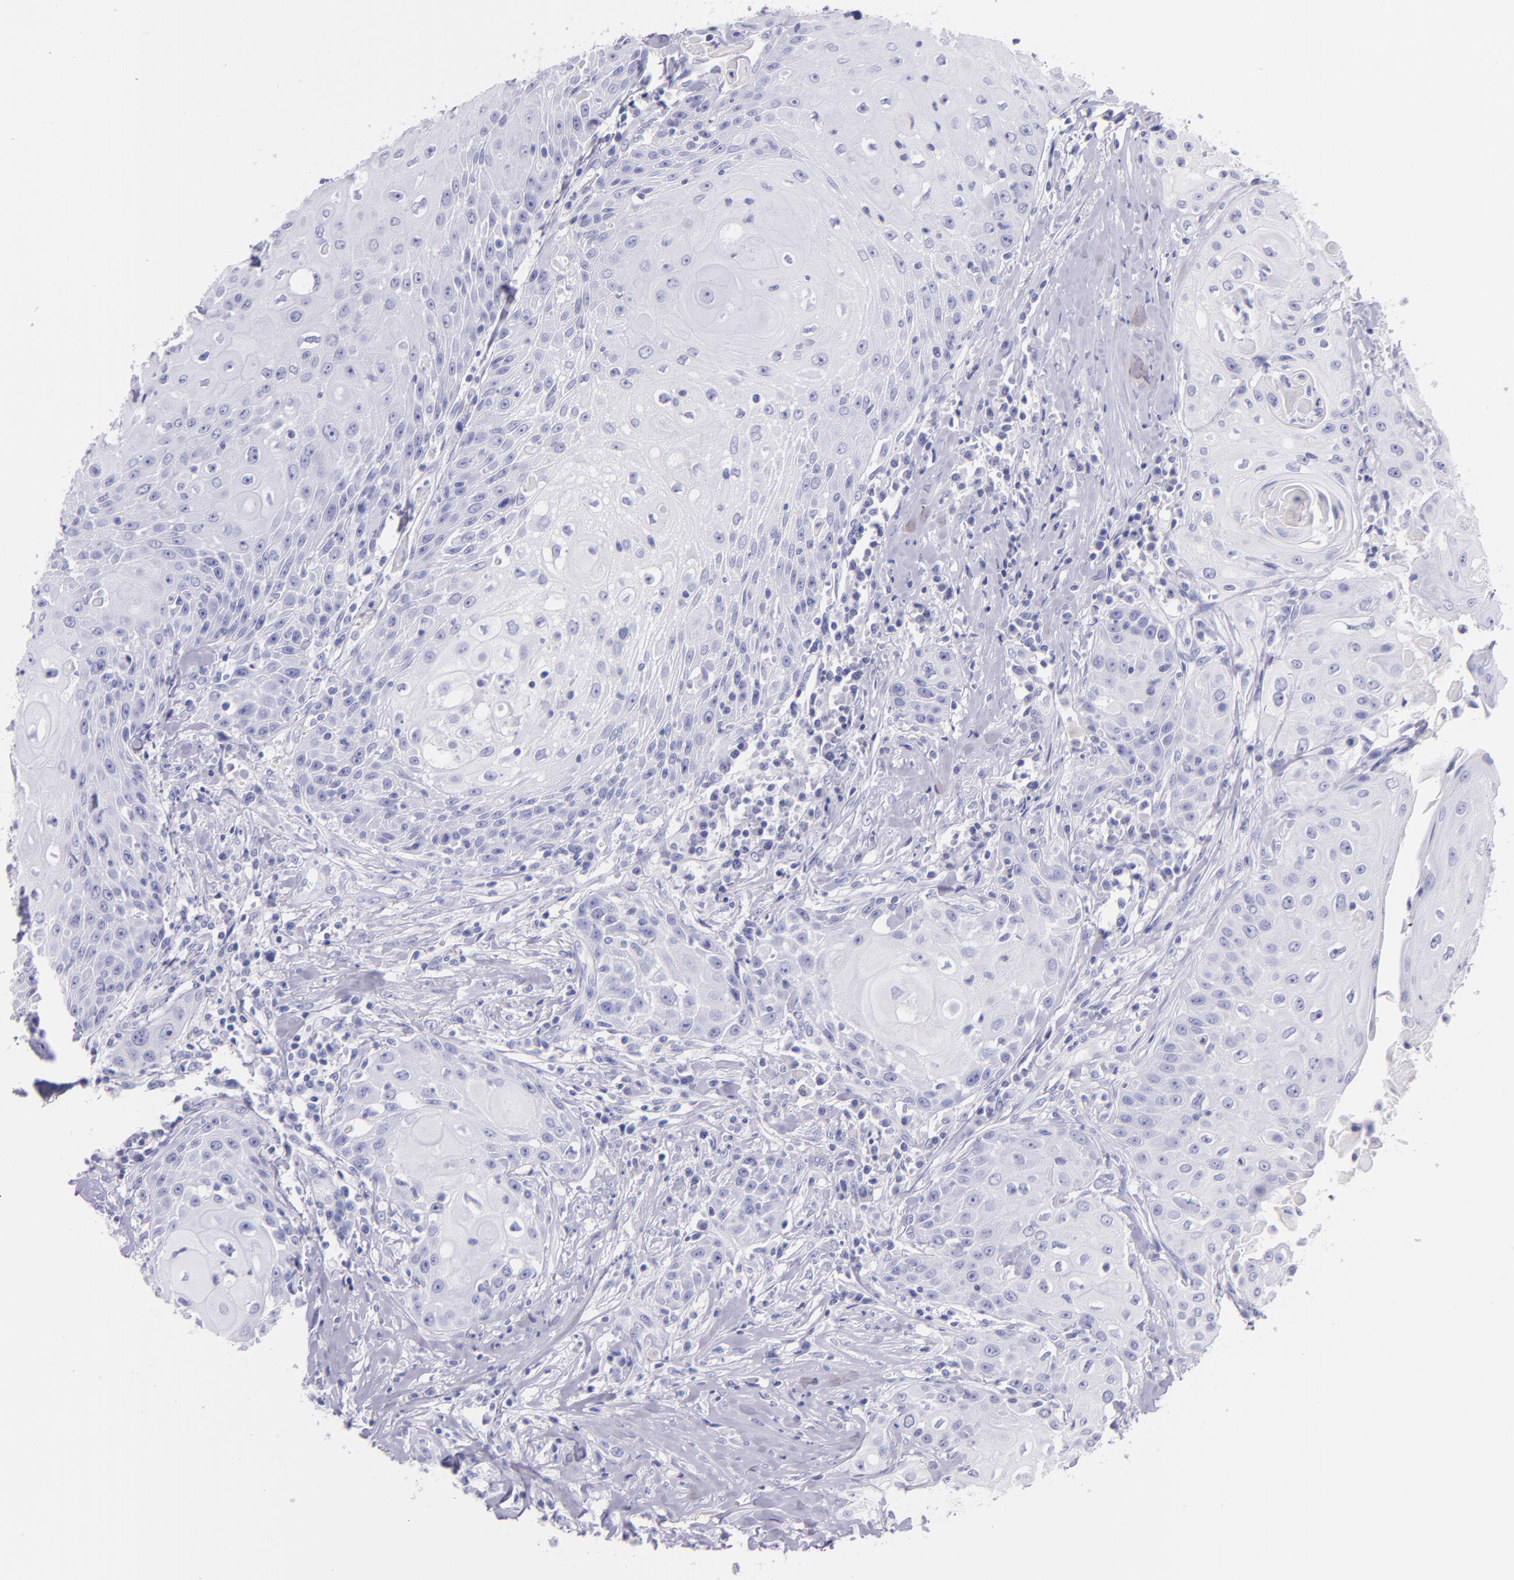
{"staining": {"intensity": "negative", "quantity": "none", "location": "none"}, "tissue": "head and neck cancer", "cell_type": "Tumor cells", "image_type": "cancer", "snomed": [{"axis": "morphology", "description": "Squamous cell carcinoma, NOS"}, {"axis": "topography", "description": "Oral tissue"}, {"axis": "topography", "description": "Head-Neck"}], "caption": "Immunohistochemistry of head and neck cancer (squamous cell carcinoma) reveals no expression in tumor cells. (Brightfield microscopy of DAB IHC at high magnification).", "gene": "SFTPB", "patient": {"sex": "female", "age": 82}}